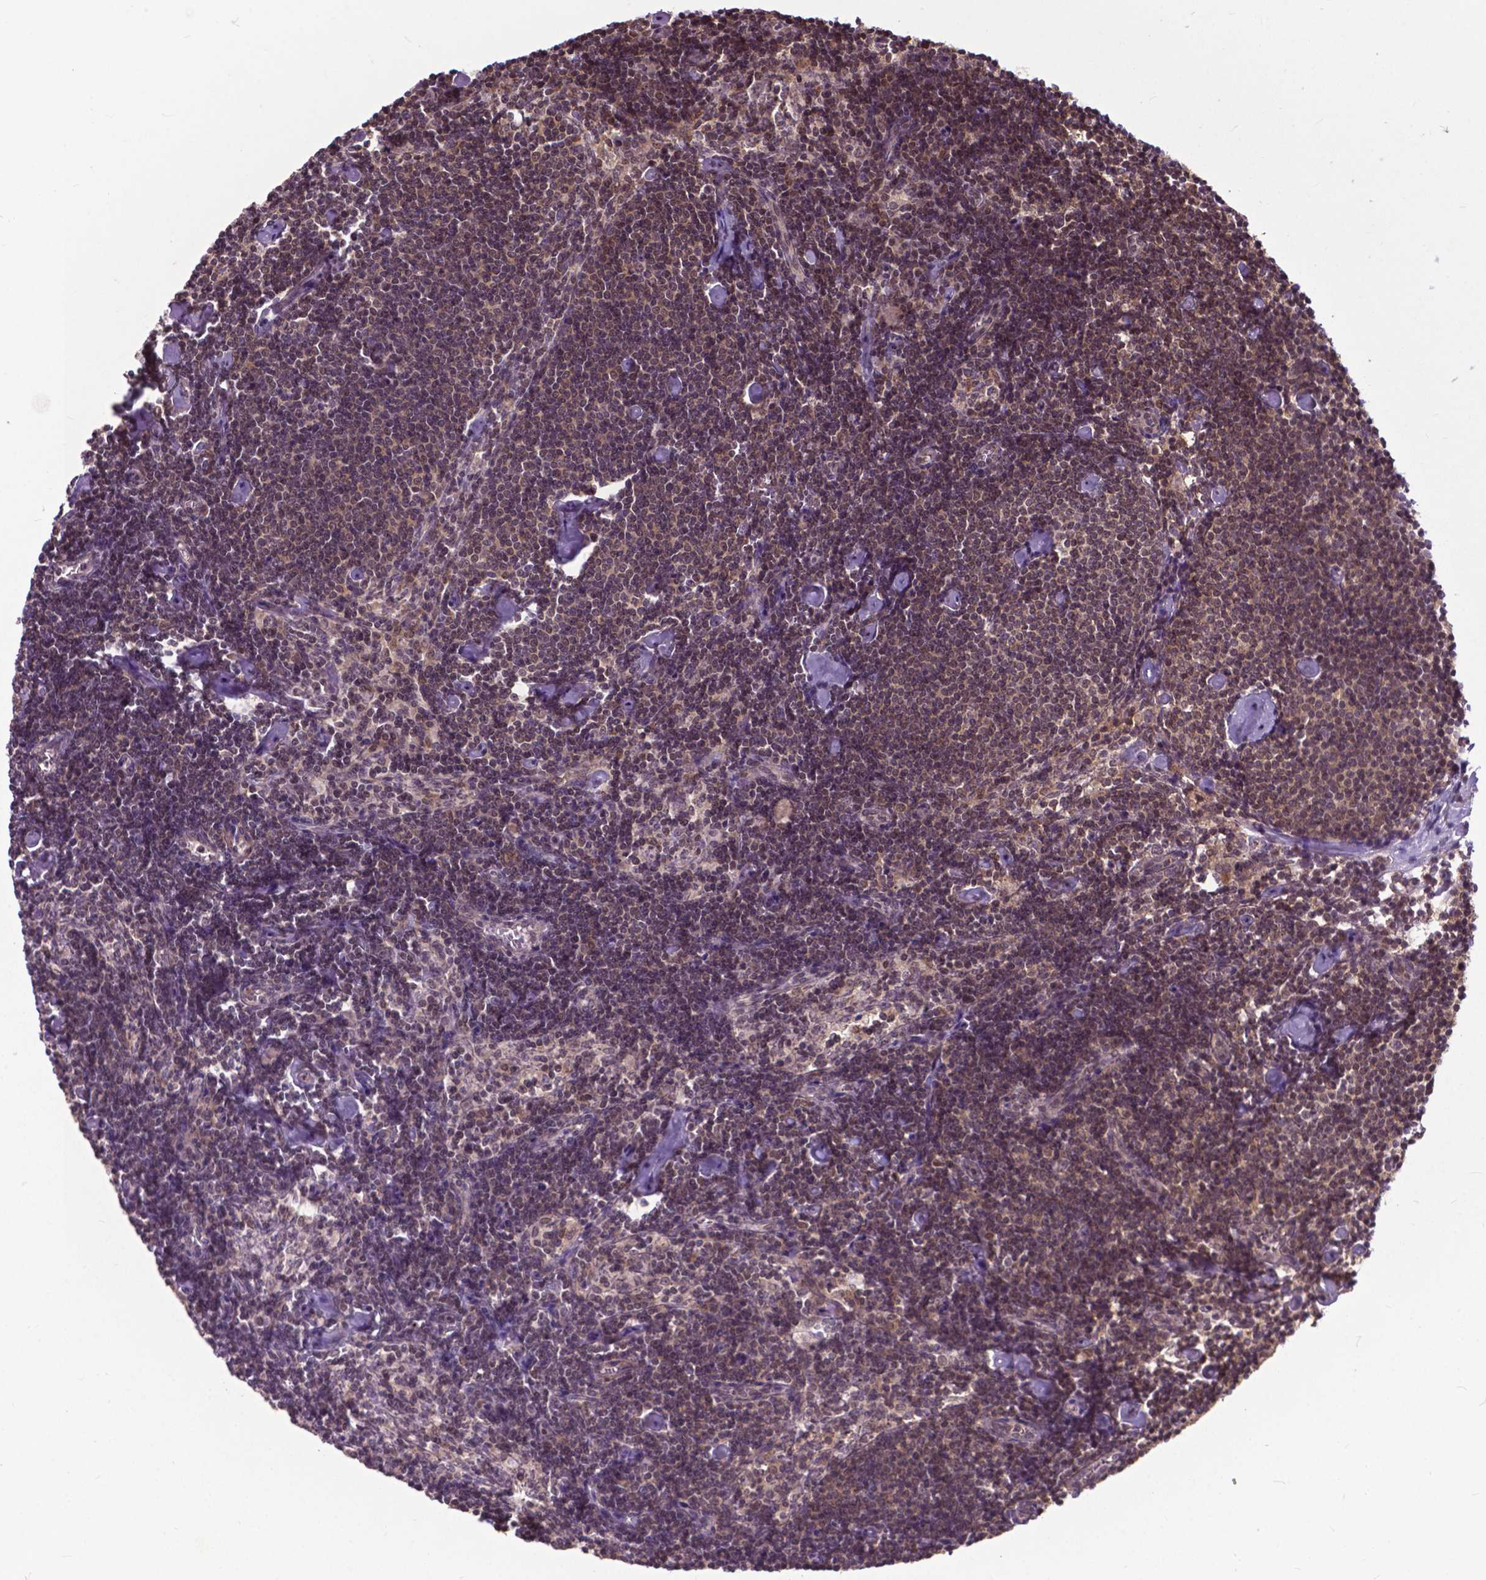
{"staining": {"intensity": "weak", "quantity": "25%-75%", "location": "cytoplasmic/membranous,nuclear"}, "tissue": "lymph node", "cell_type": "Non-germinal center cells", "image_type": "normal", "snomed": [{"axis": "morphology", "description": "Normal tissue, NOS"}, {"axis": "topography", "description": "Lymph node"}], "caption": "Non-germinal center cells display weak cytoplasmic/membranous,nuclear positivity in approximately 25%-75% of cells in benign lymph node. Nuclei are stained in blue.", "gene": "OTUB1", "patient": {"sex": "female", "age": 42}}